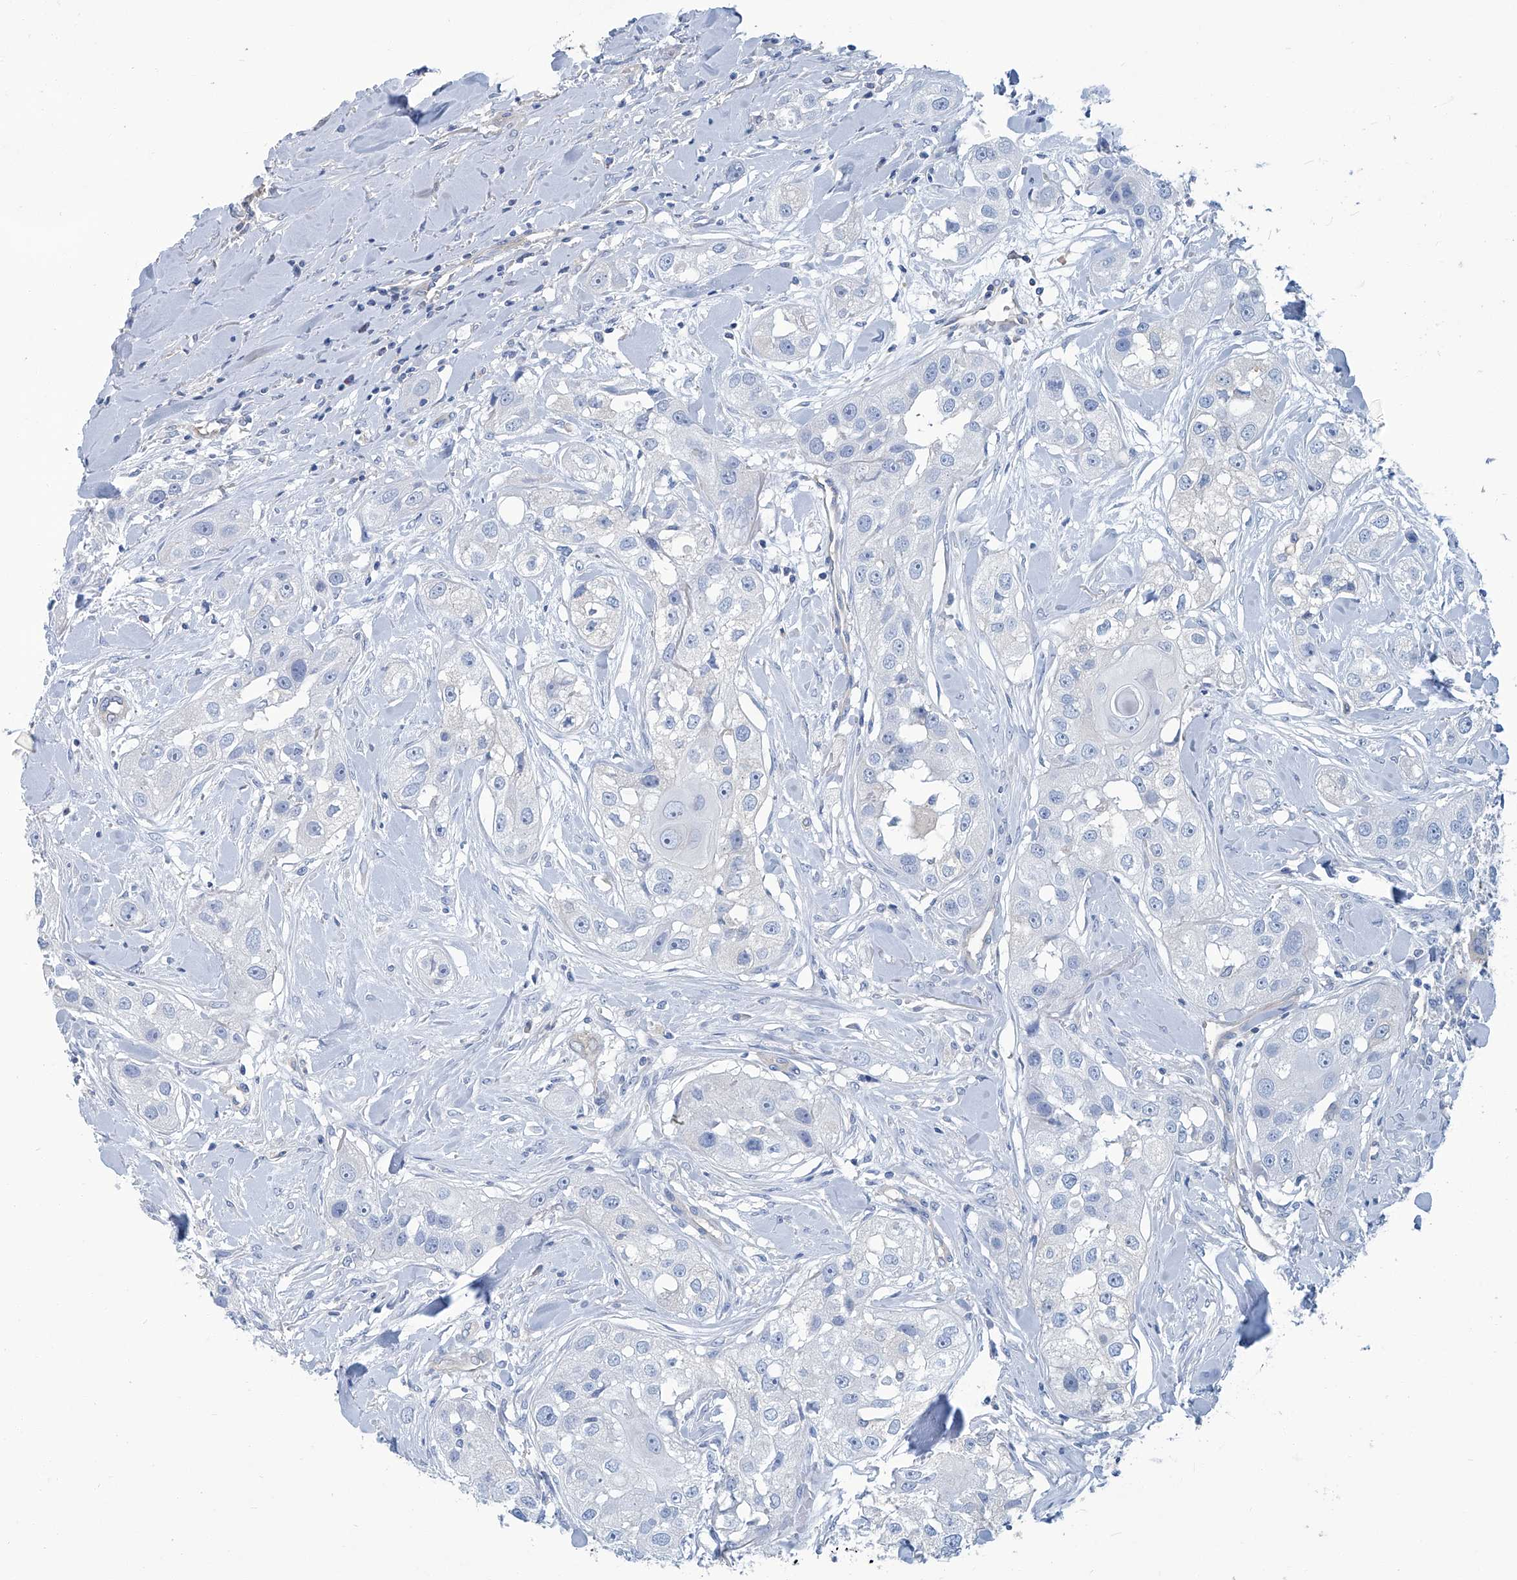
{"staining": {"intensity": "negative", "quantity": "none", "location": "none"}, "tissue": "head and neck cancer", "cell_type": "Tumor cells", "image_type": "cancer", "snomed": [{"axis": "morphology", "description": "Normal tissue, NOS"}, {"axis": "morphology", "description": "Squamous cell carcinoma, NOS"}, {"axis": "topography", "description": "Skeletal muscle"}, {"axis": "topography", "description": "Head-Neck"}], "caption": "This is an immunohistochemistry micrograph of squamous cell carcinoma (head and neck). There is no staining in tumor cells.", "gene": "PFKL", "patient": {"sex": "male", "age": 51}}